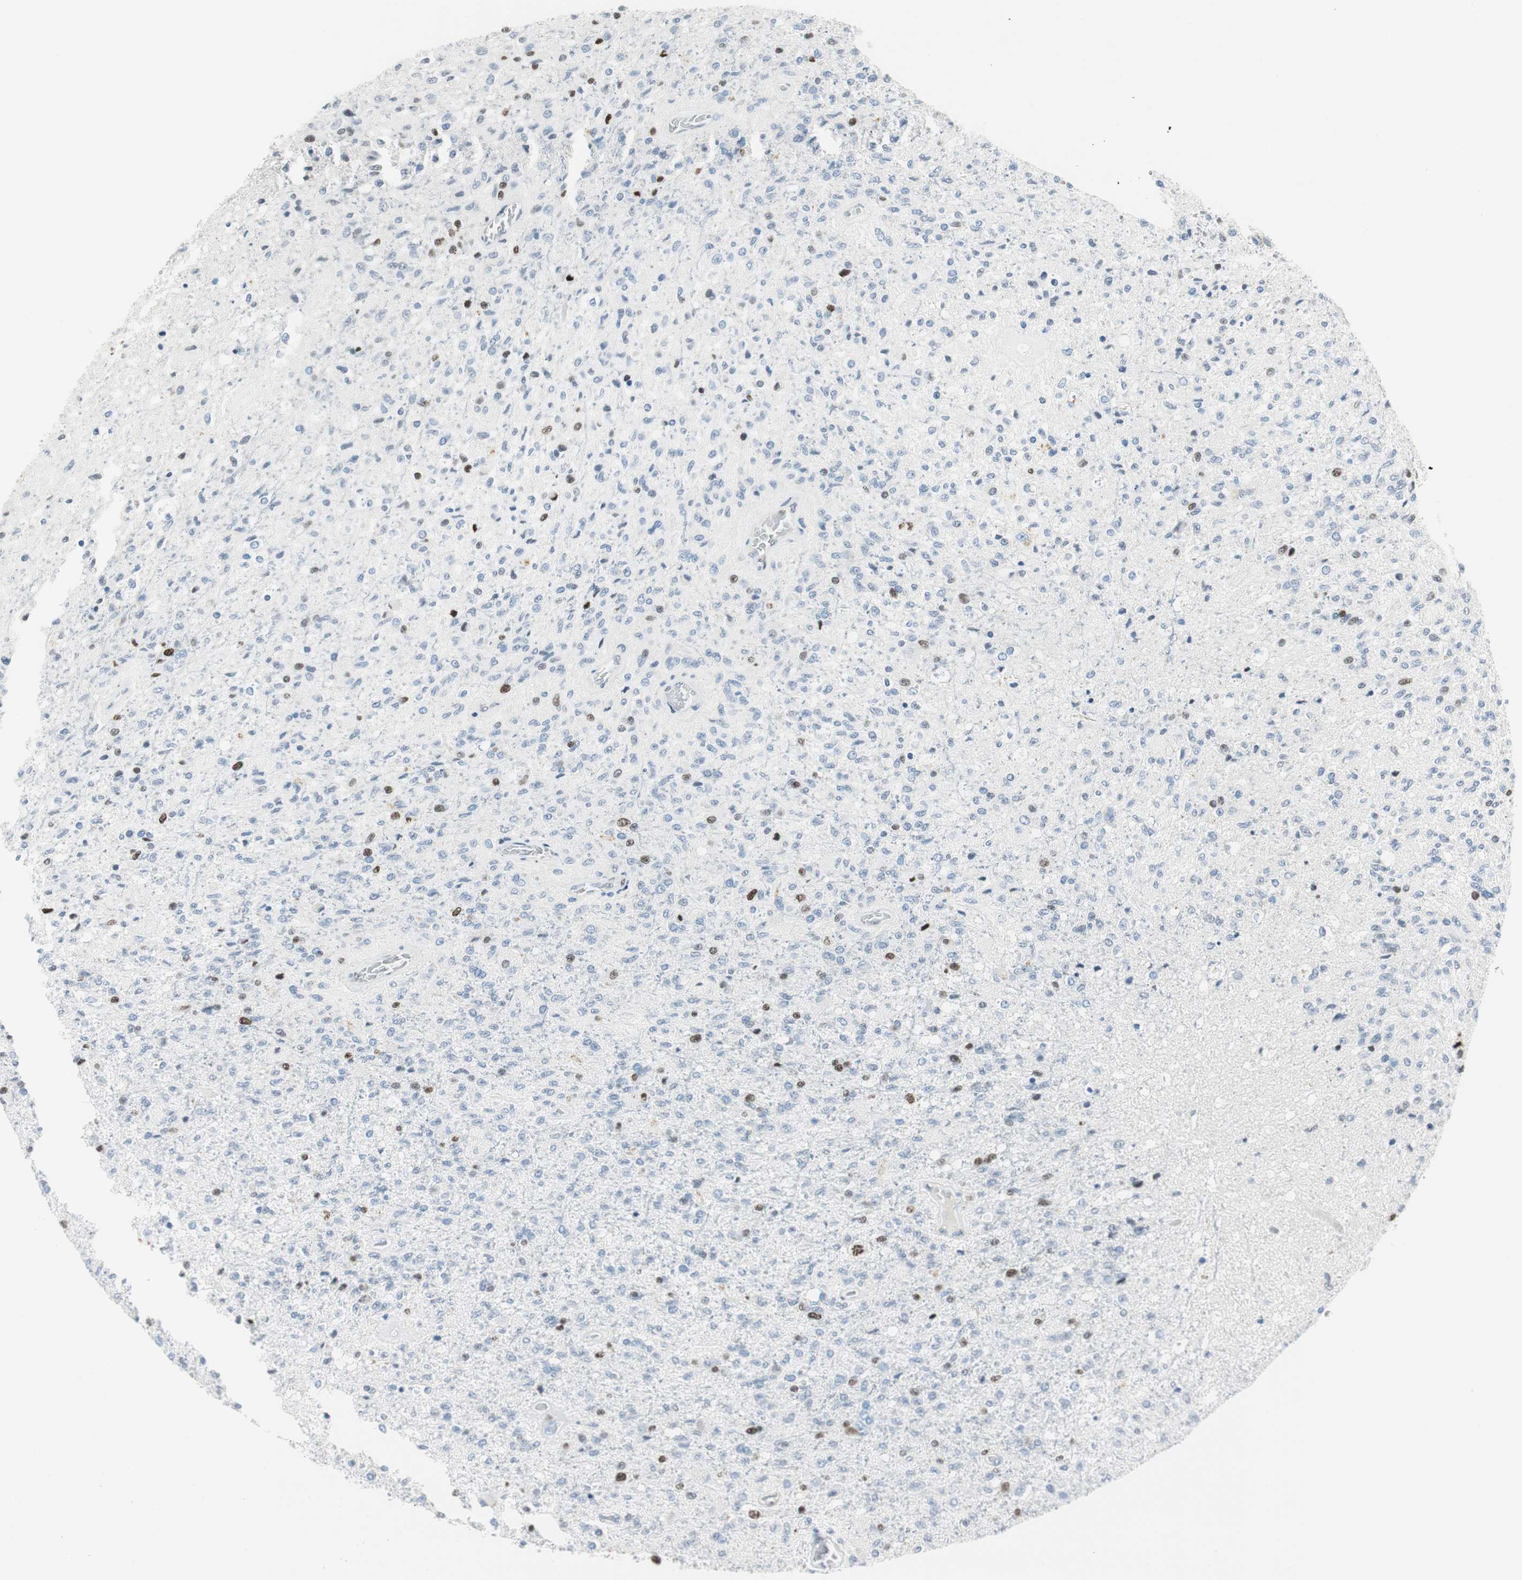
{"staining": {"intensity": "moderate", "quantity": "<25%", "location": "nuclear"}, "tissue": "glioma", "cell_type": "Tumor cells", "image_type": "cancer", "snomed": [{"axis": "morphology", "description": "Normal tissue, NOS"}, {"axis": "morphology", "description": "Glioma, malignant, High grade"}, {"axis": "topography", "description": "Cerebral cortex"}], "caption": "Immunohistochemistry (IHC) (DAB (3,3'-diaminobenzidine)) staining of glioma displays moderate nuclear protein expression in about <25% of tumor cells.", "gene": "EZH2", "patient": {"sex": "male", "age": 77}}